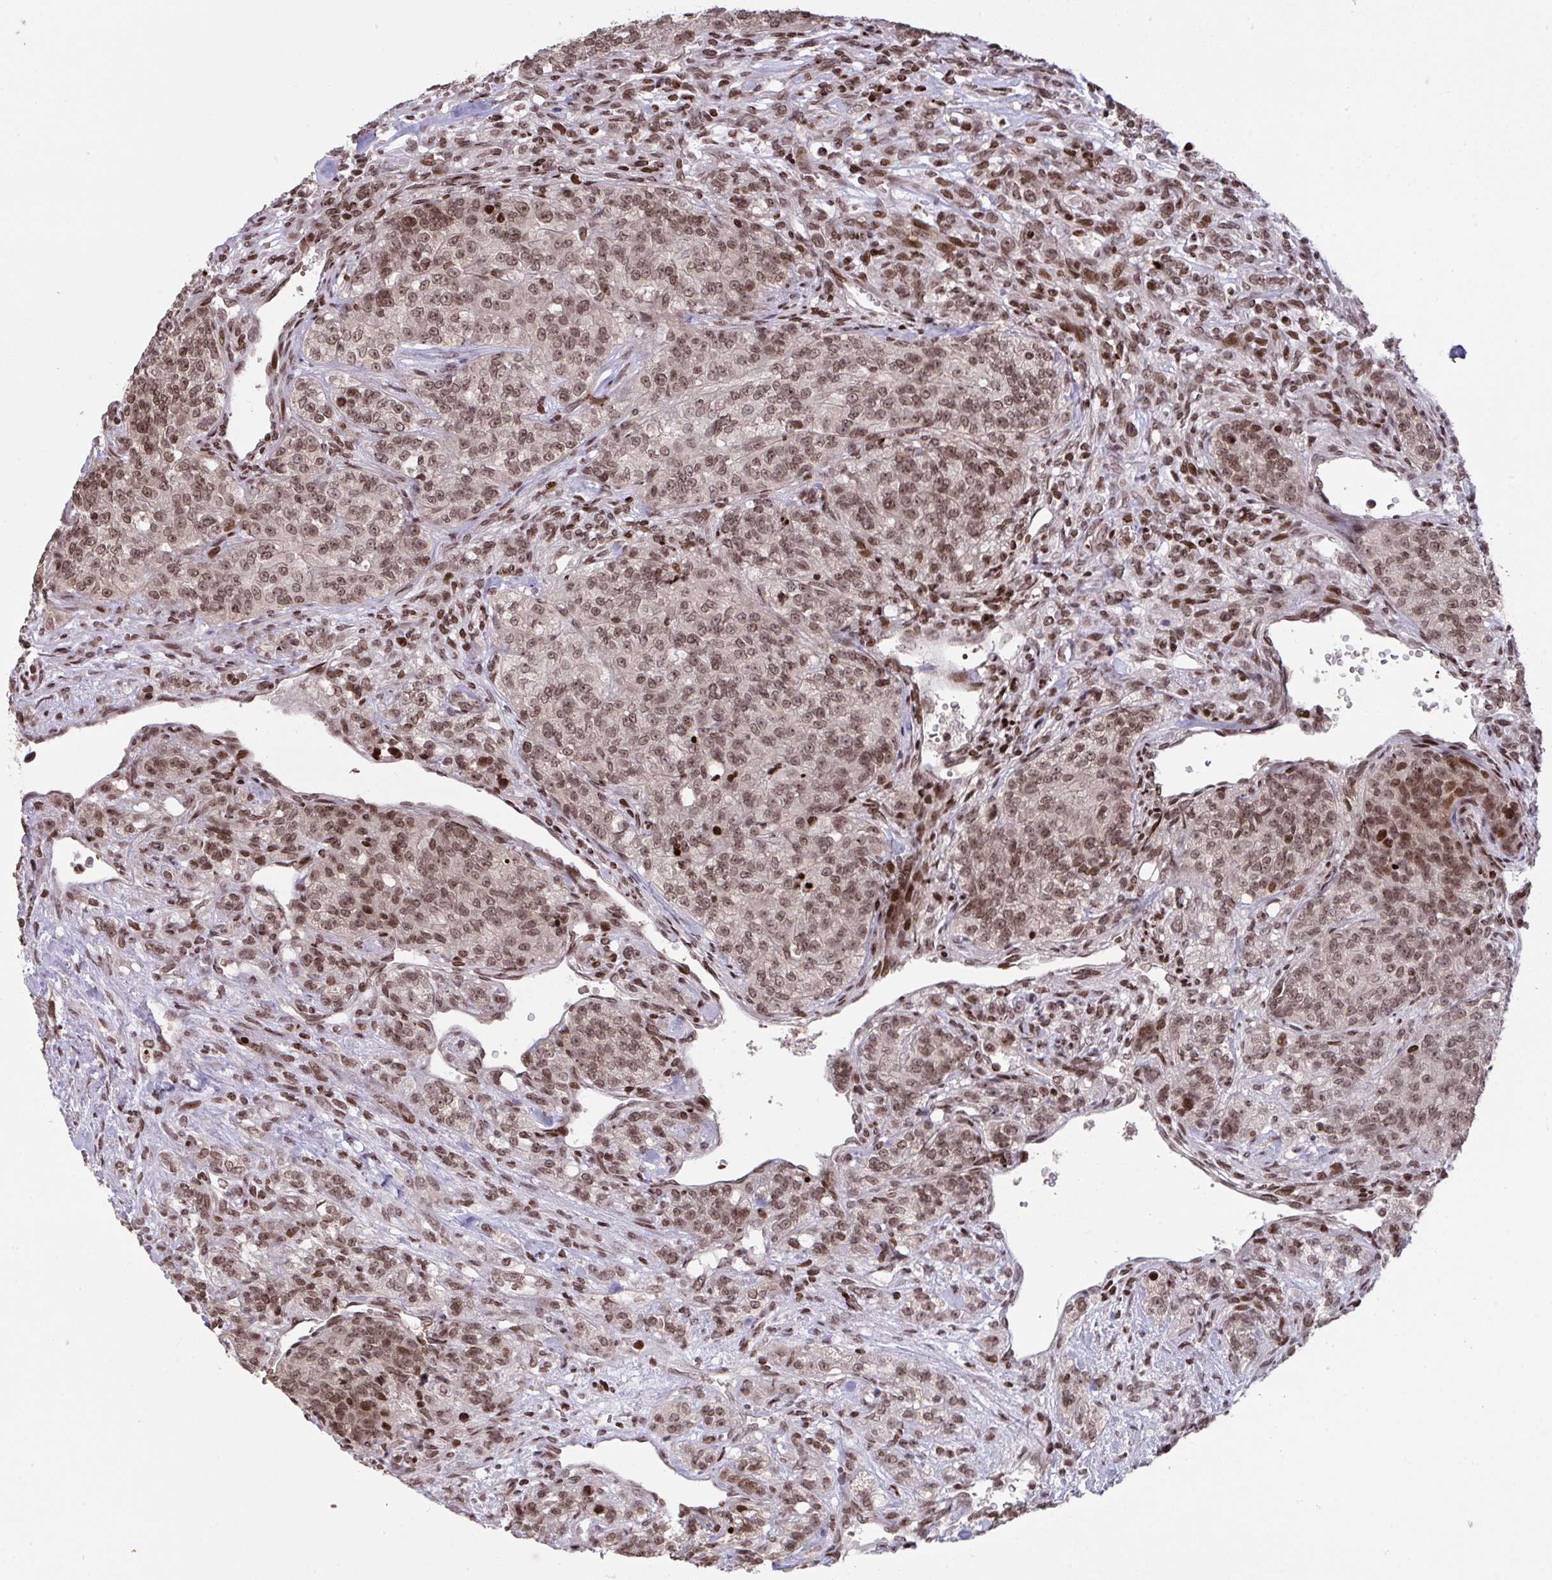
{"staining": {"intensity": "moderate", "quantity": ">75%", "location": "nuclear"}, "tissue": "renal cancer", "cell_type": "Tumor cells", "image_type": "cancer", "snomed": [{"axis": "morphology", "description": "Adenocarcinoma, NOS"}, {"axis": "topography", "description": "Kidney"}], "caption": "Immunohistochemistry photomicrograph of human adenocarcinoma (renal) stained for a protein (brown), which demonstrates medium levels of moderate nuclear expression in approximately >75% of tumor cells.", "gene": "NIP7", "patient": {"sex": "female", "age": 63}}